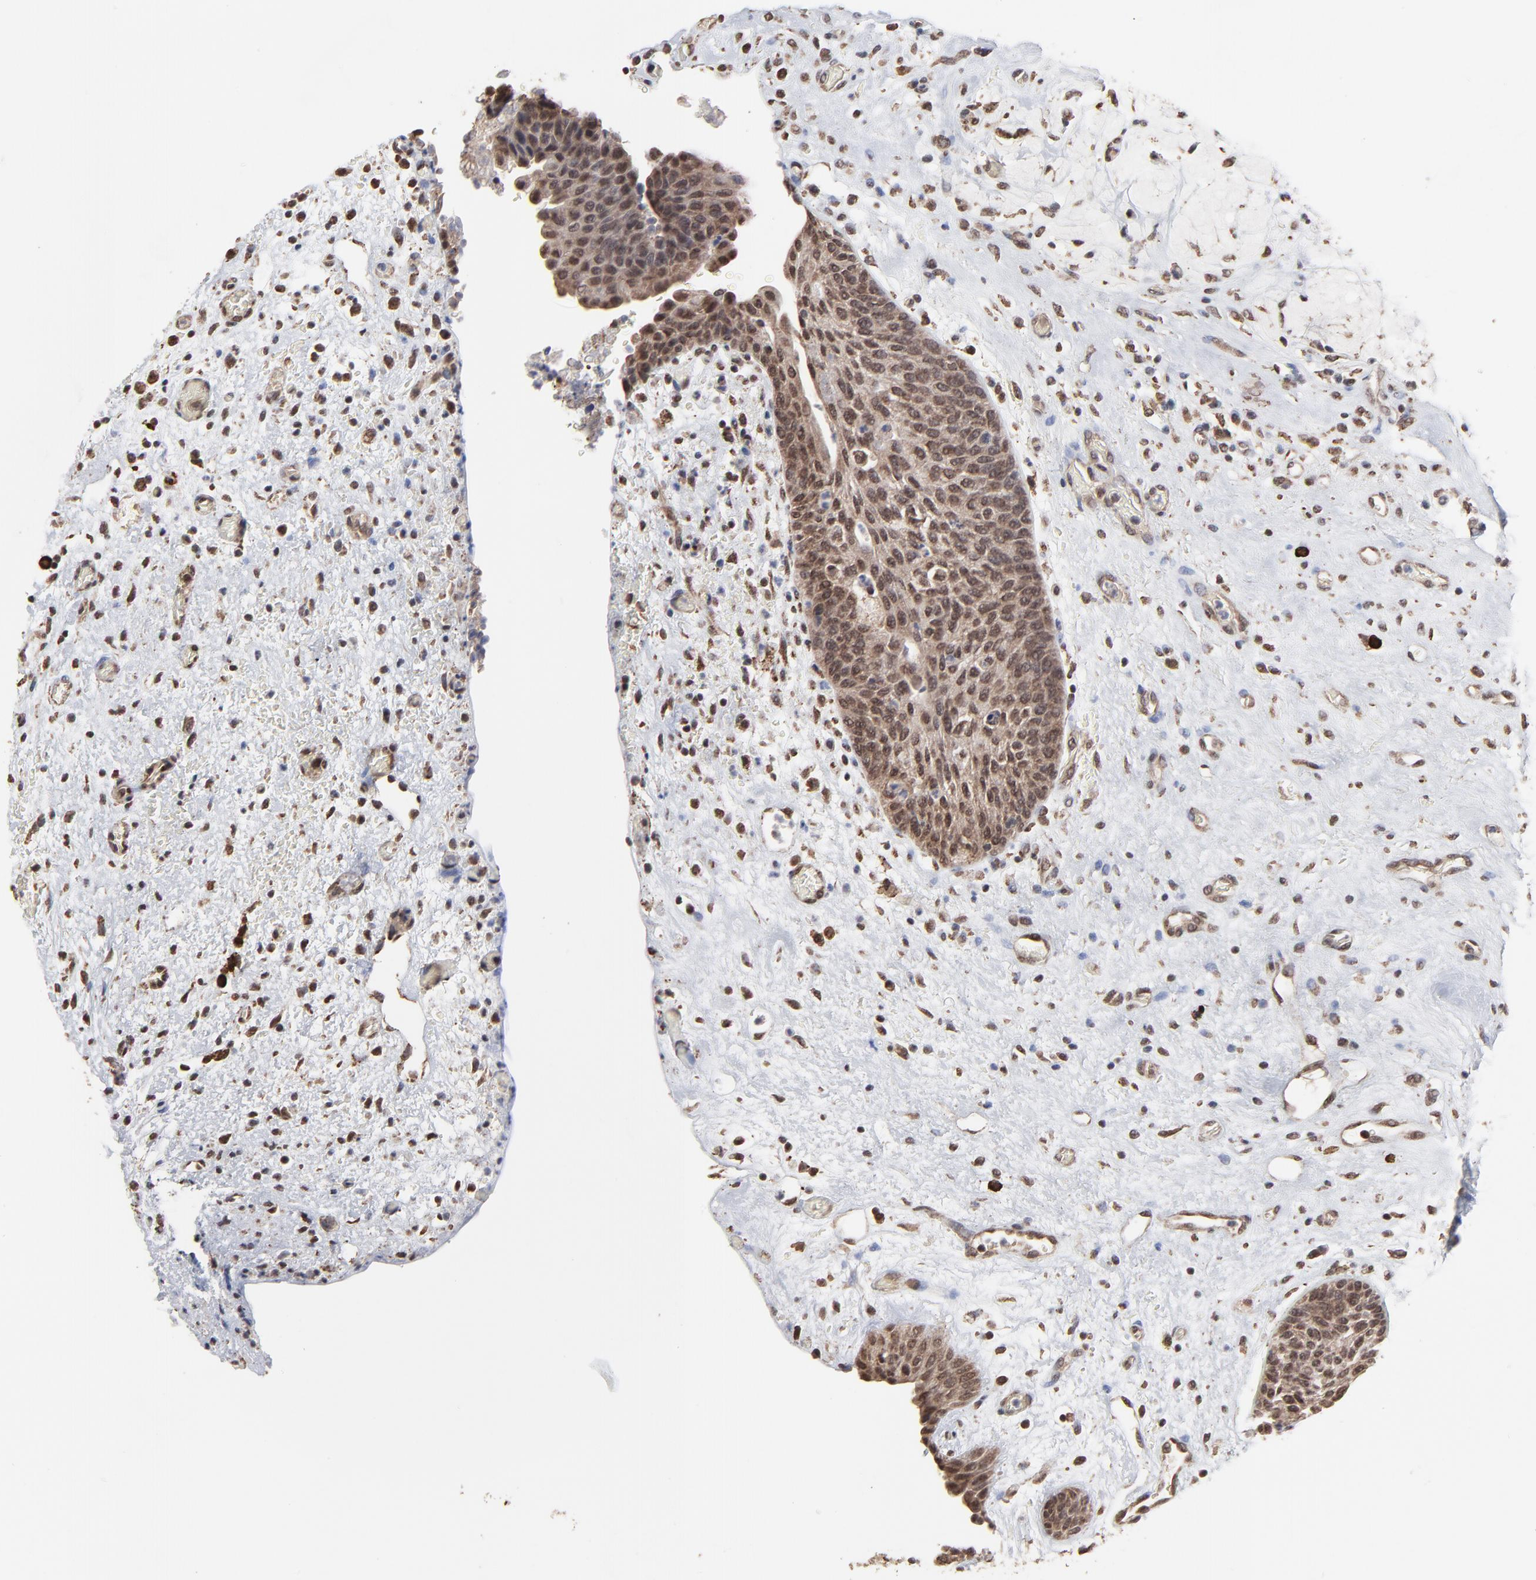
{"staining": {"intensity": "moderate", "quantity": ">75%", "location": "cytoplasmic/membranous"}, "tissue": "urinary bladder", "cell_type": "Urothelial cells", "image_type": "normal", "snomed": [{"axis": "morphology", "description": "Normal tissue, NOS"}, {"axis": "topography", "description": "Urinary bladder"}], "caption": "Immunohistochemistry photomicrograph of normal urinary bladder: urinary bladder stained using IHC reveals medium levels of moderate protein expression localized specifically in the cytoplasmic/membranous of urothelial cells, appearing as a cytoplasmic/membranous brown color.", "gene": "CHM", "patient": {"sex": "male", "age": 48}}